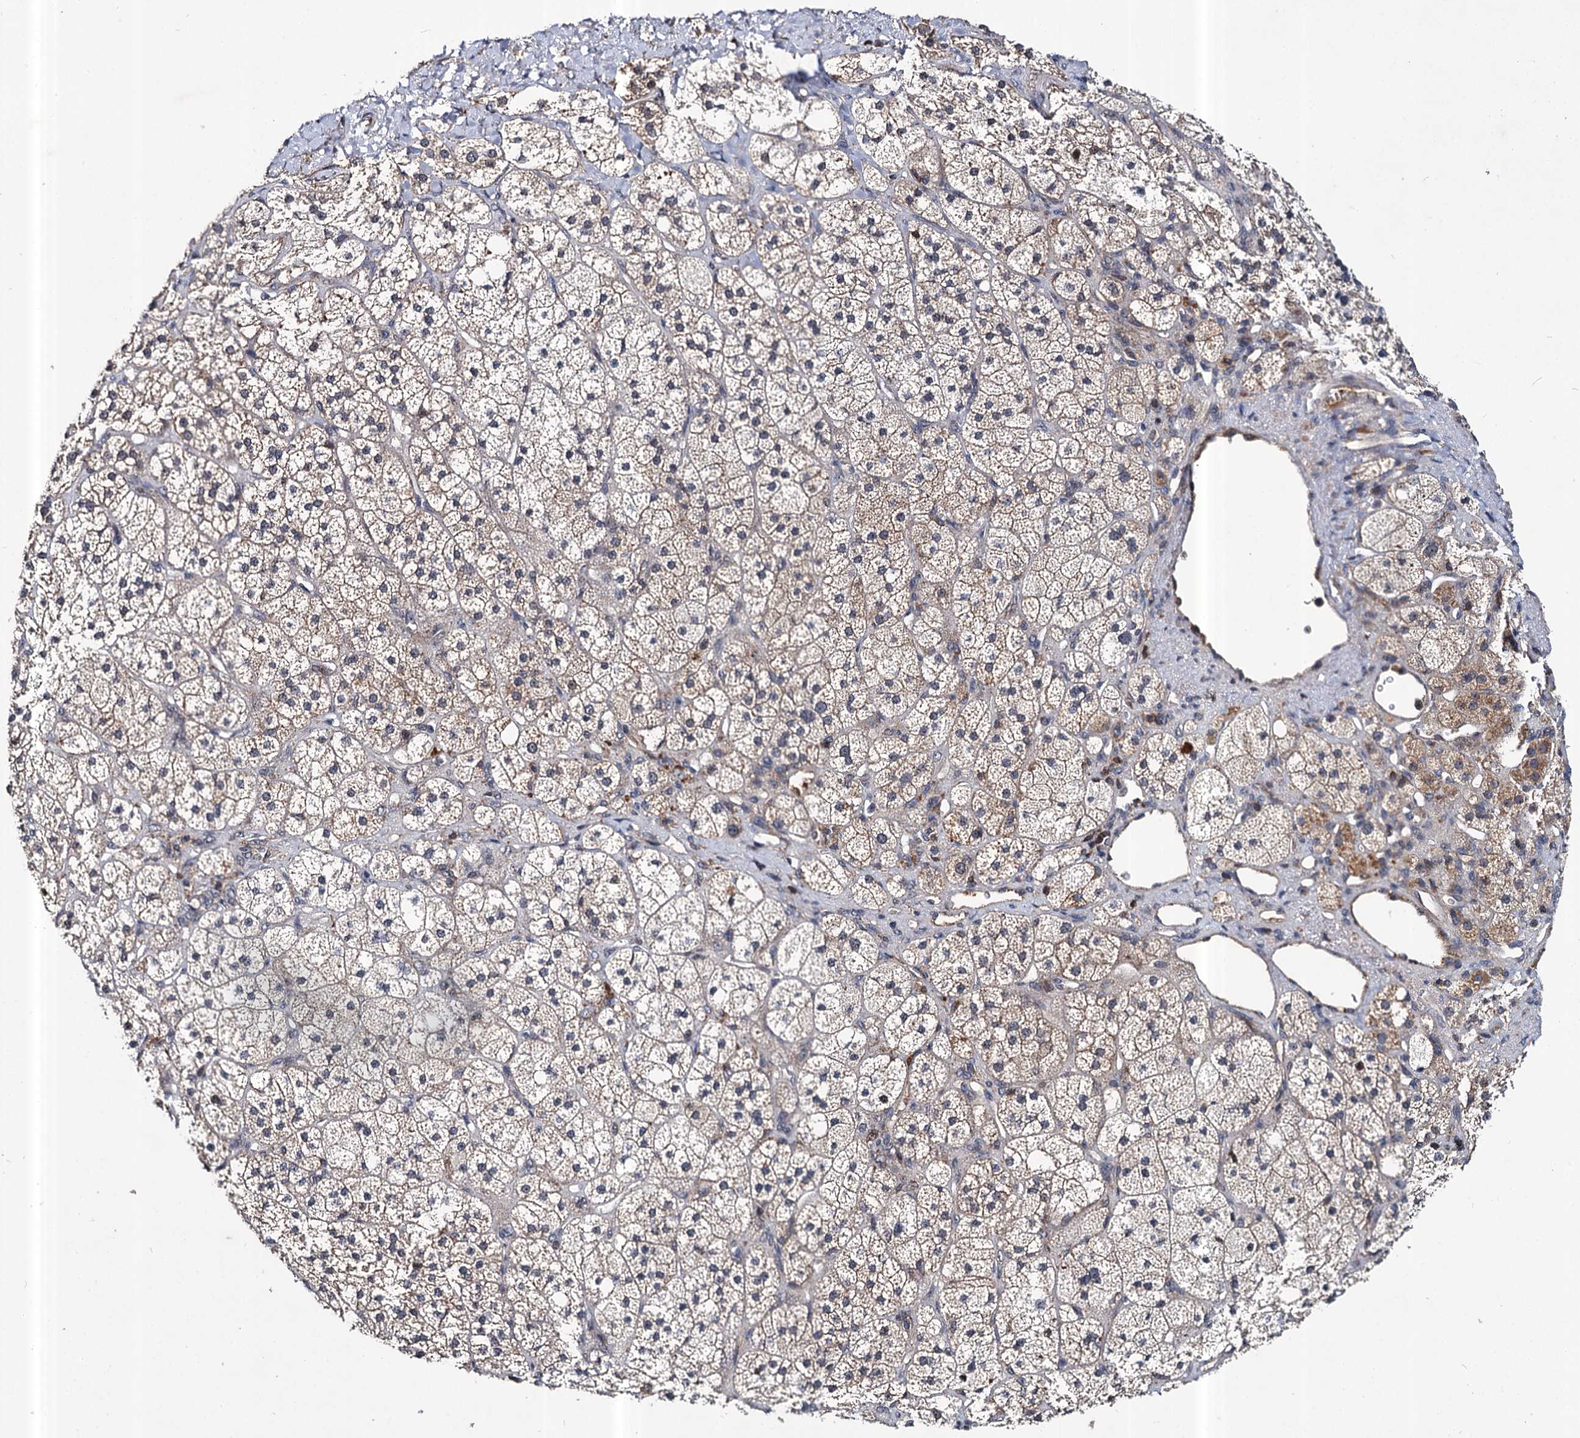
{"staining": {"intensity": "moderate", "quantity": "25%-75%", "location": "cytoplasmic/membranous"}, "tissue": "adrenal gland", "cell_type": "Glandular cells", "image_type": "normal", "snomed": [{"axis": "morphology", "description": "Normal tissue, NOS"}, {"axis": "topography", "description": "Adrenal gland"}], "caption": "Adrenal gland stained for a protein (brown) shows moderate cytoplasmic/membranous positive expression in about 25%-75% of glandular cells.", "gene": "ABLIM1", "patient": {"sex": "male", "age": 61}}